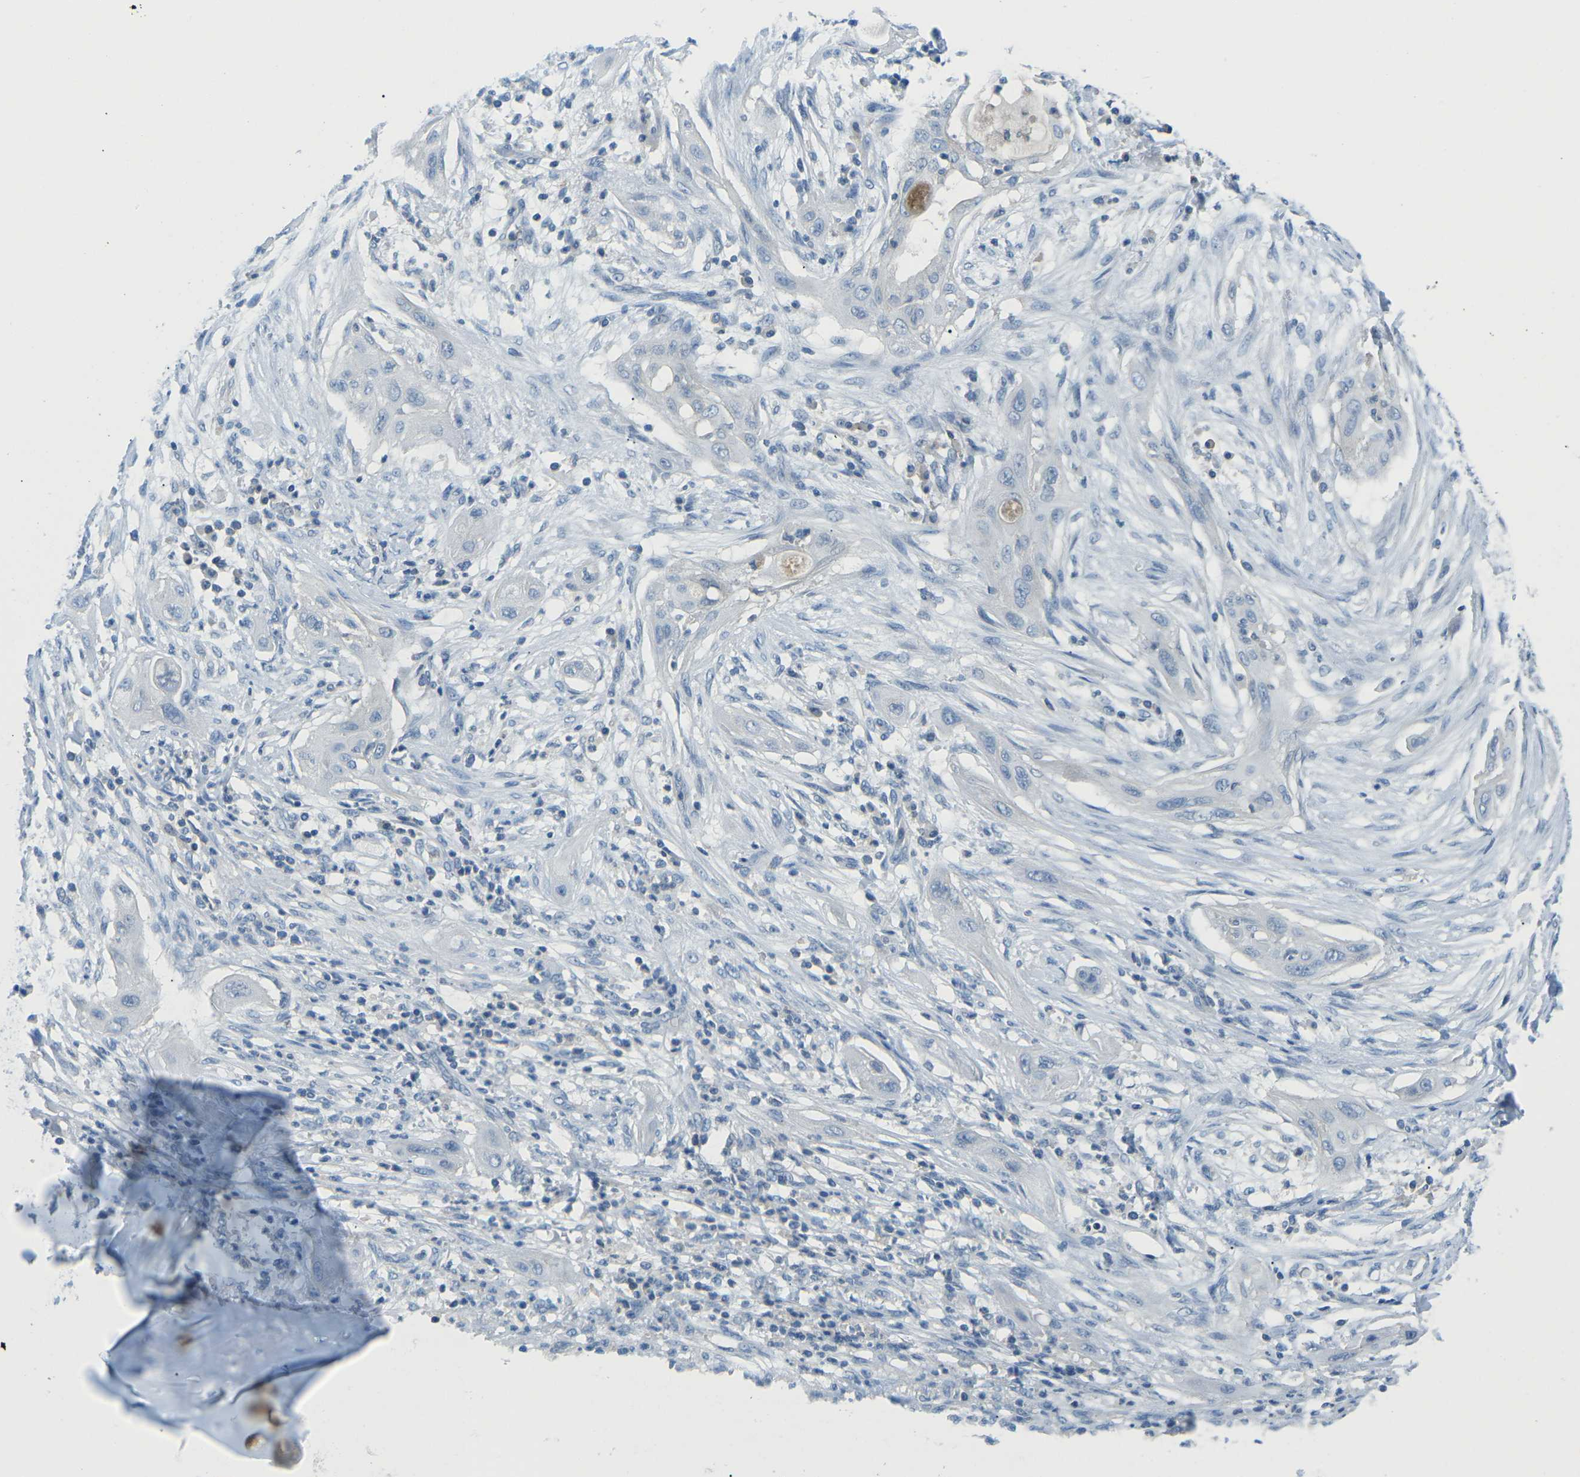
{"staining": {"intensity": "negative", "quantity": "none", "location": "none"}, "tissue": "lung cancer", "cell_type": "Tumor cells", "image_type": "cancer", "snomed": [{"axis": "morphology", "description": "Squamous cell carcinoma, NOS"}, {"axis": "topography", "description": "Lung"}], "caption": "Tumor cells show no significant protein positivity in lung cancer (squamous cell carcinoma).", "gene": "CD47", "patient": {"sex": "female", "age": 47}}